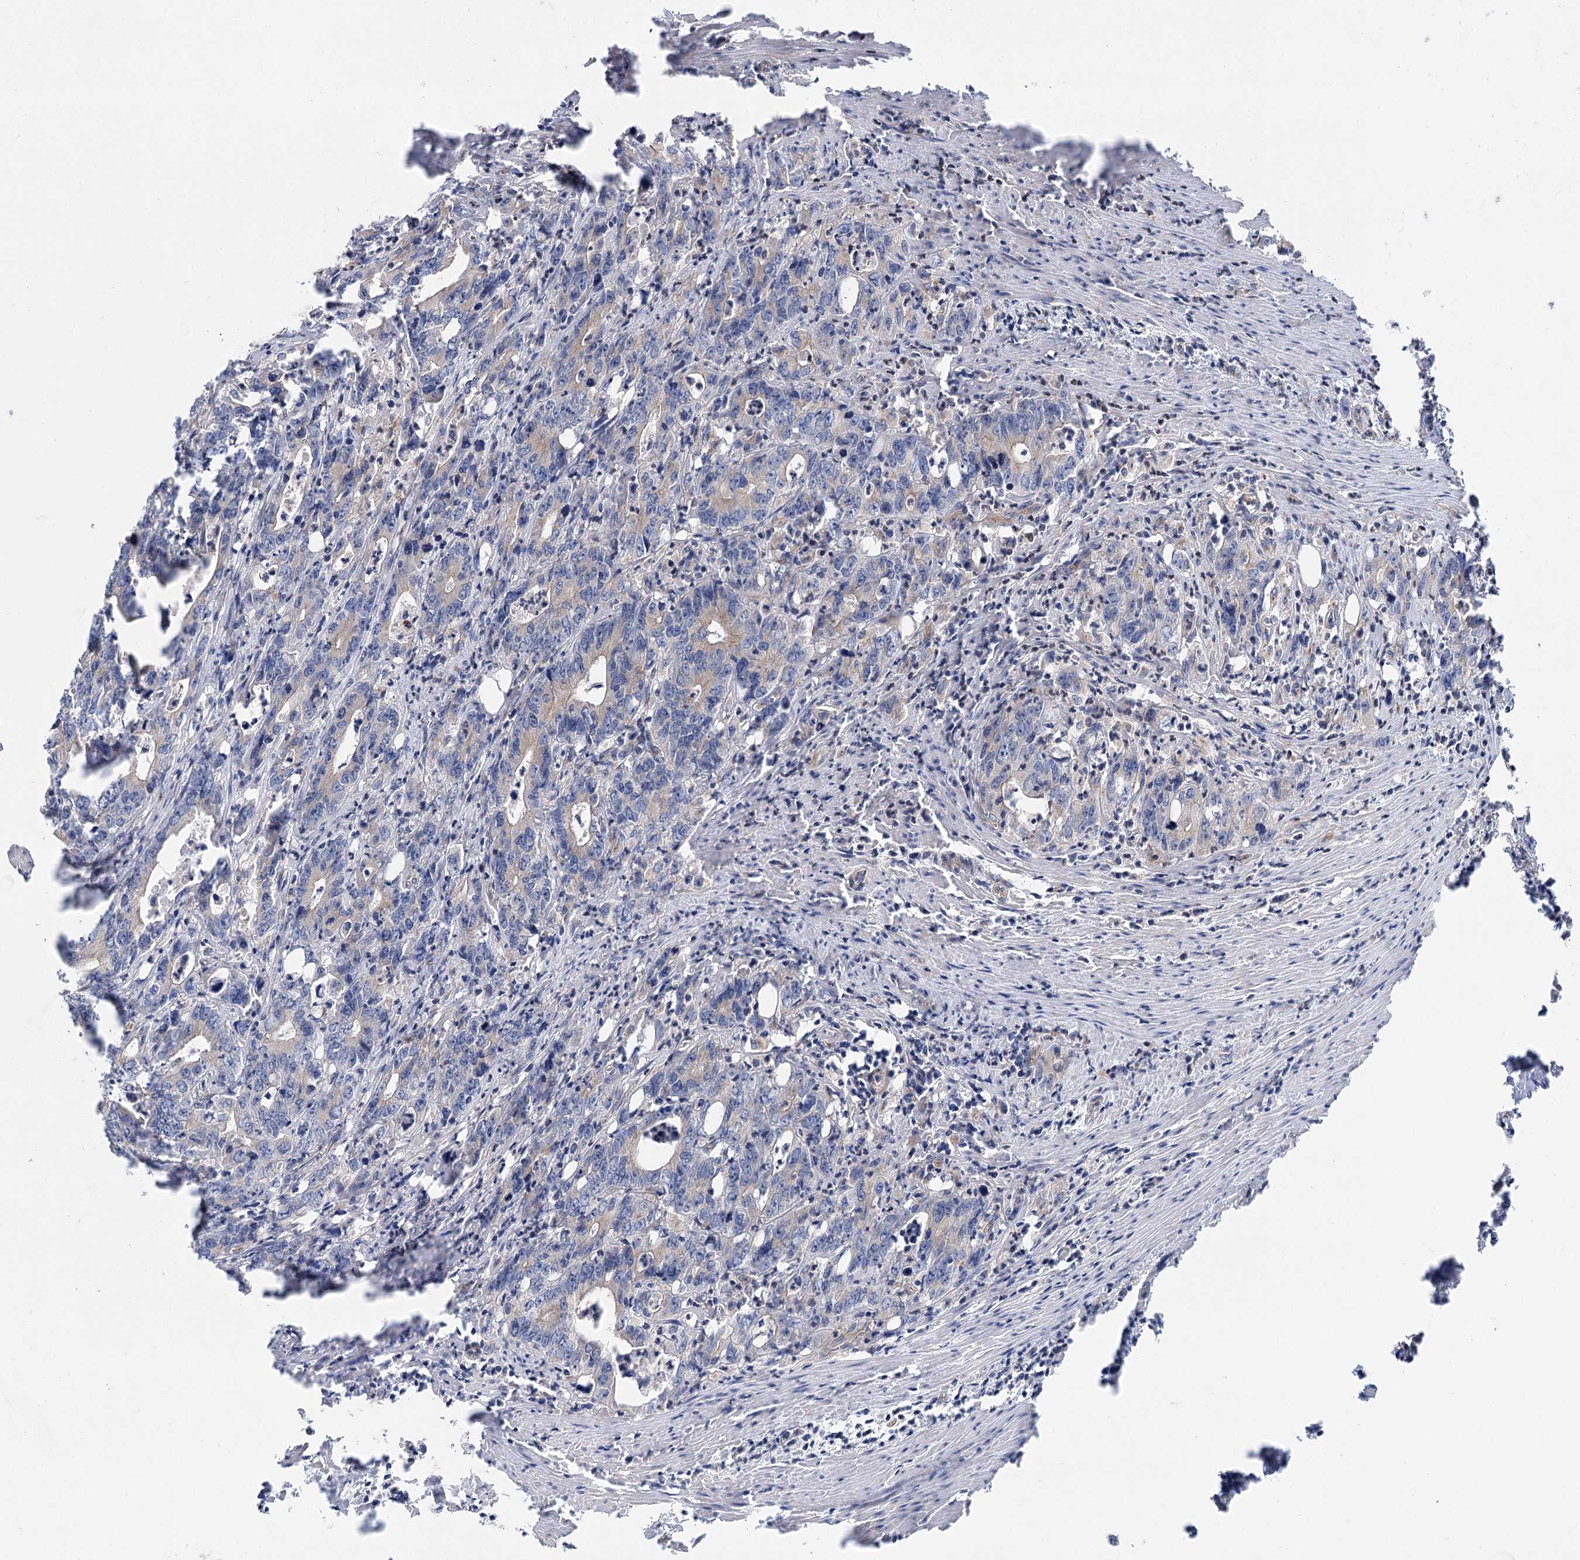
{"staining": {"intensity": "weak", "quantity": "25%-75%", "location": "cytoplasmic/membranous"}, "tissue": "colorectal cancer", "cell_type": "Tumor cells", "image_type": "cancer", "snomed": [{"axis": "morphology", "description": "Adenocarcinoma, NOS"}, {"axis": "topography", "description": "Colon"}], "caption": "Immunohistochemistry (DAB (3,3'-diaminobenzidine)) staining of human colorectal cancer shows weak cytoplasmic/membranous protein positivity in about 25%-75% of tumor cells.", "gene": "SCN11A", "patient": {"sex": "female", "age": 75}}